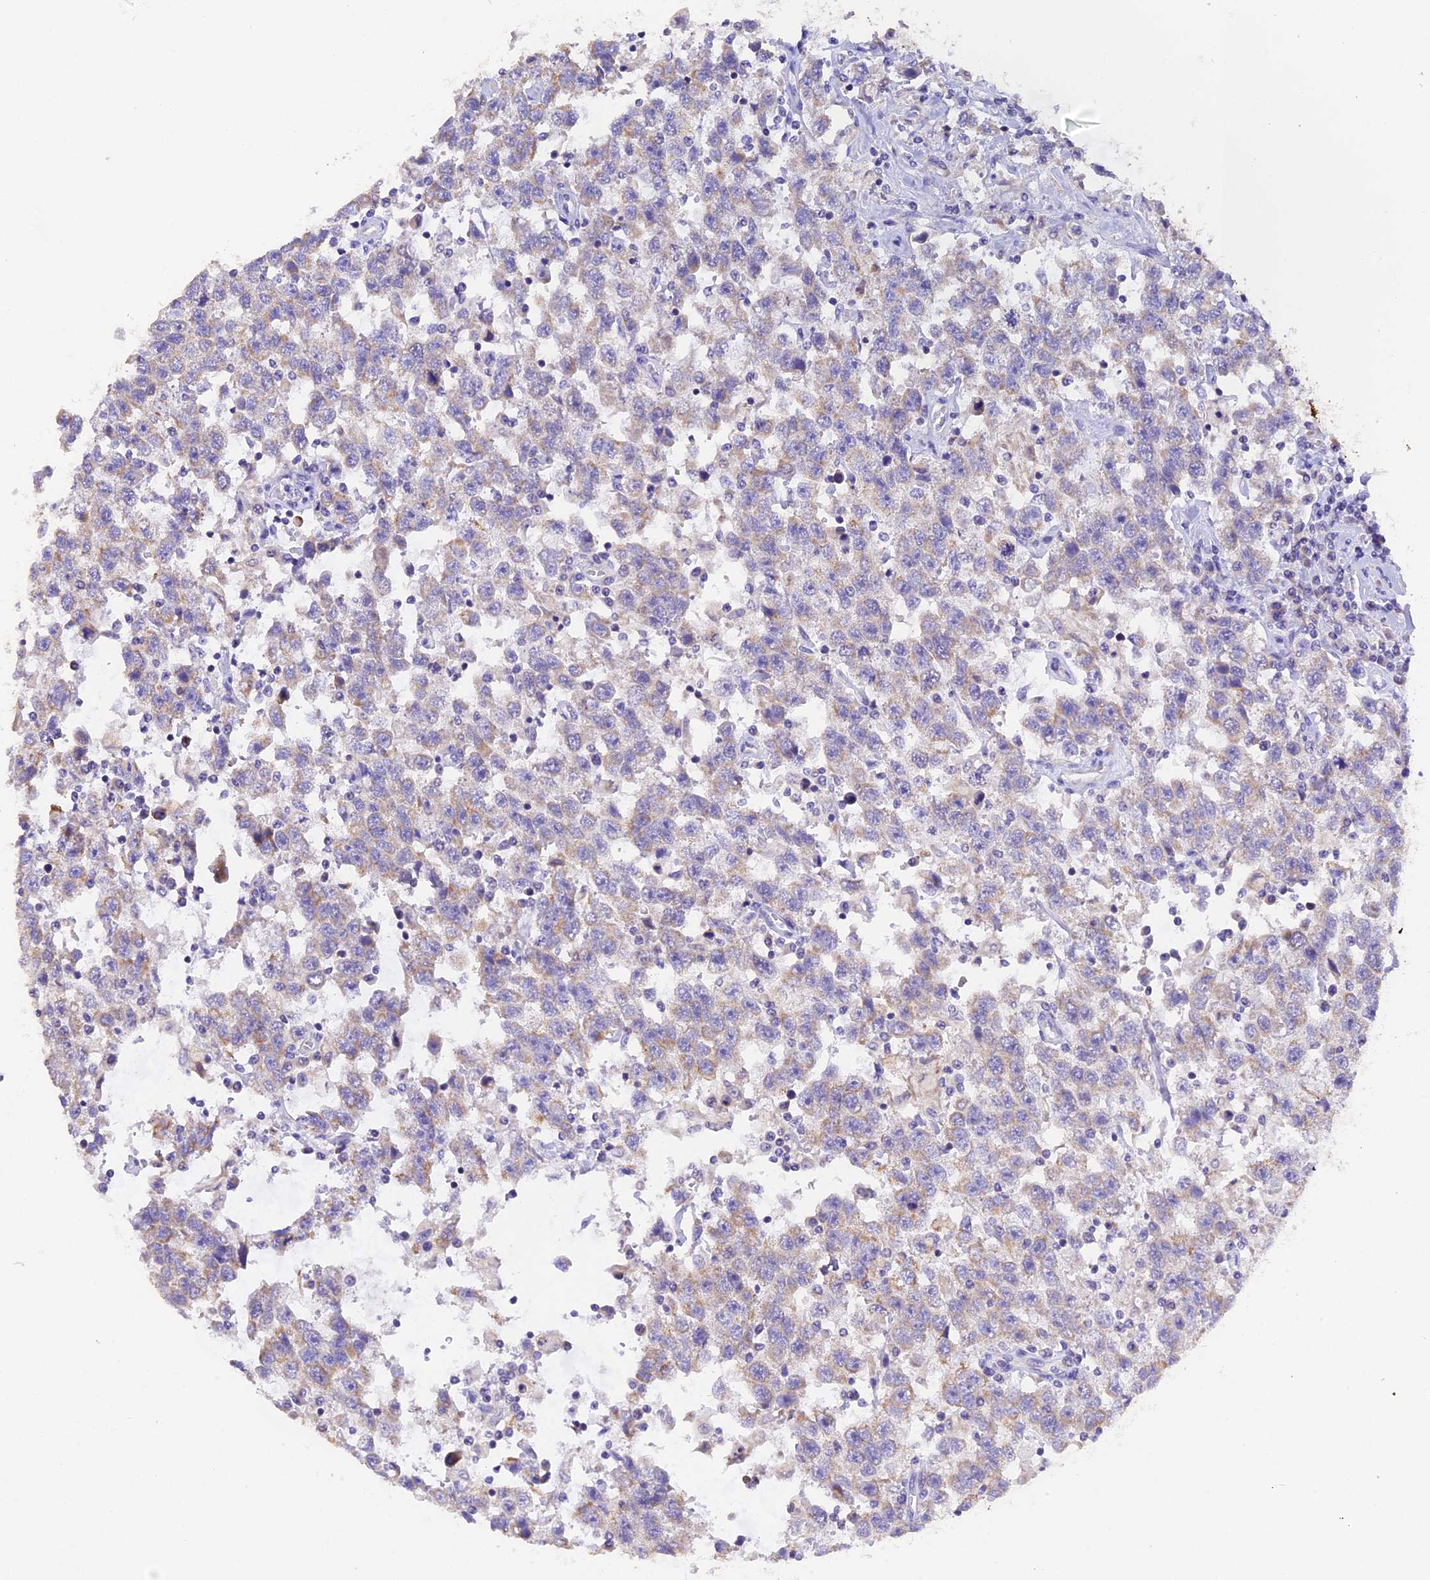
{"staining": {"intensity": "weak", "quantity": "<25%", "location": "cytoplasmic/membranous"}, "tissue": "testis cancer", "cell_type": "Tumor cells", "image_type": "cancer", "snomed": [{"axis": "morphology", "description": "Seminoma, NOS"}, {"axis": "topography", "description": "Testis"}], "caption": "A high-resolution photomicrograph shows IHC staining of testis cancer, which exhibits no significant staining in tumor cells.", "gene": "PKIA", "patient": {"sex": "male", "age": 41}}